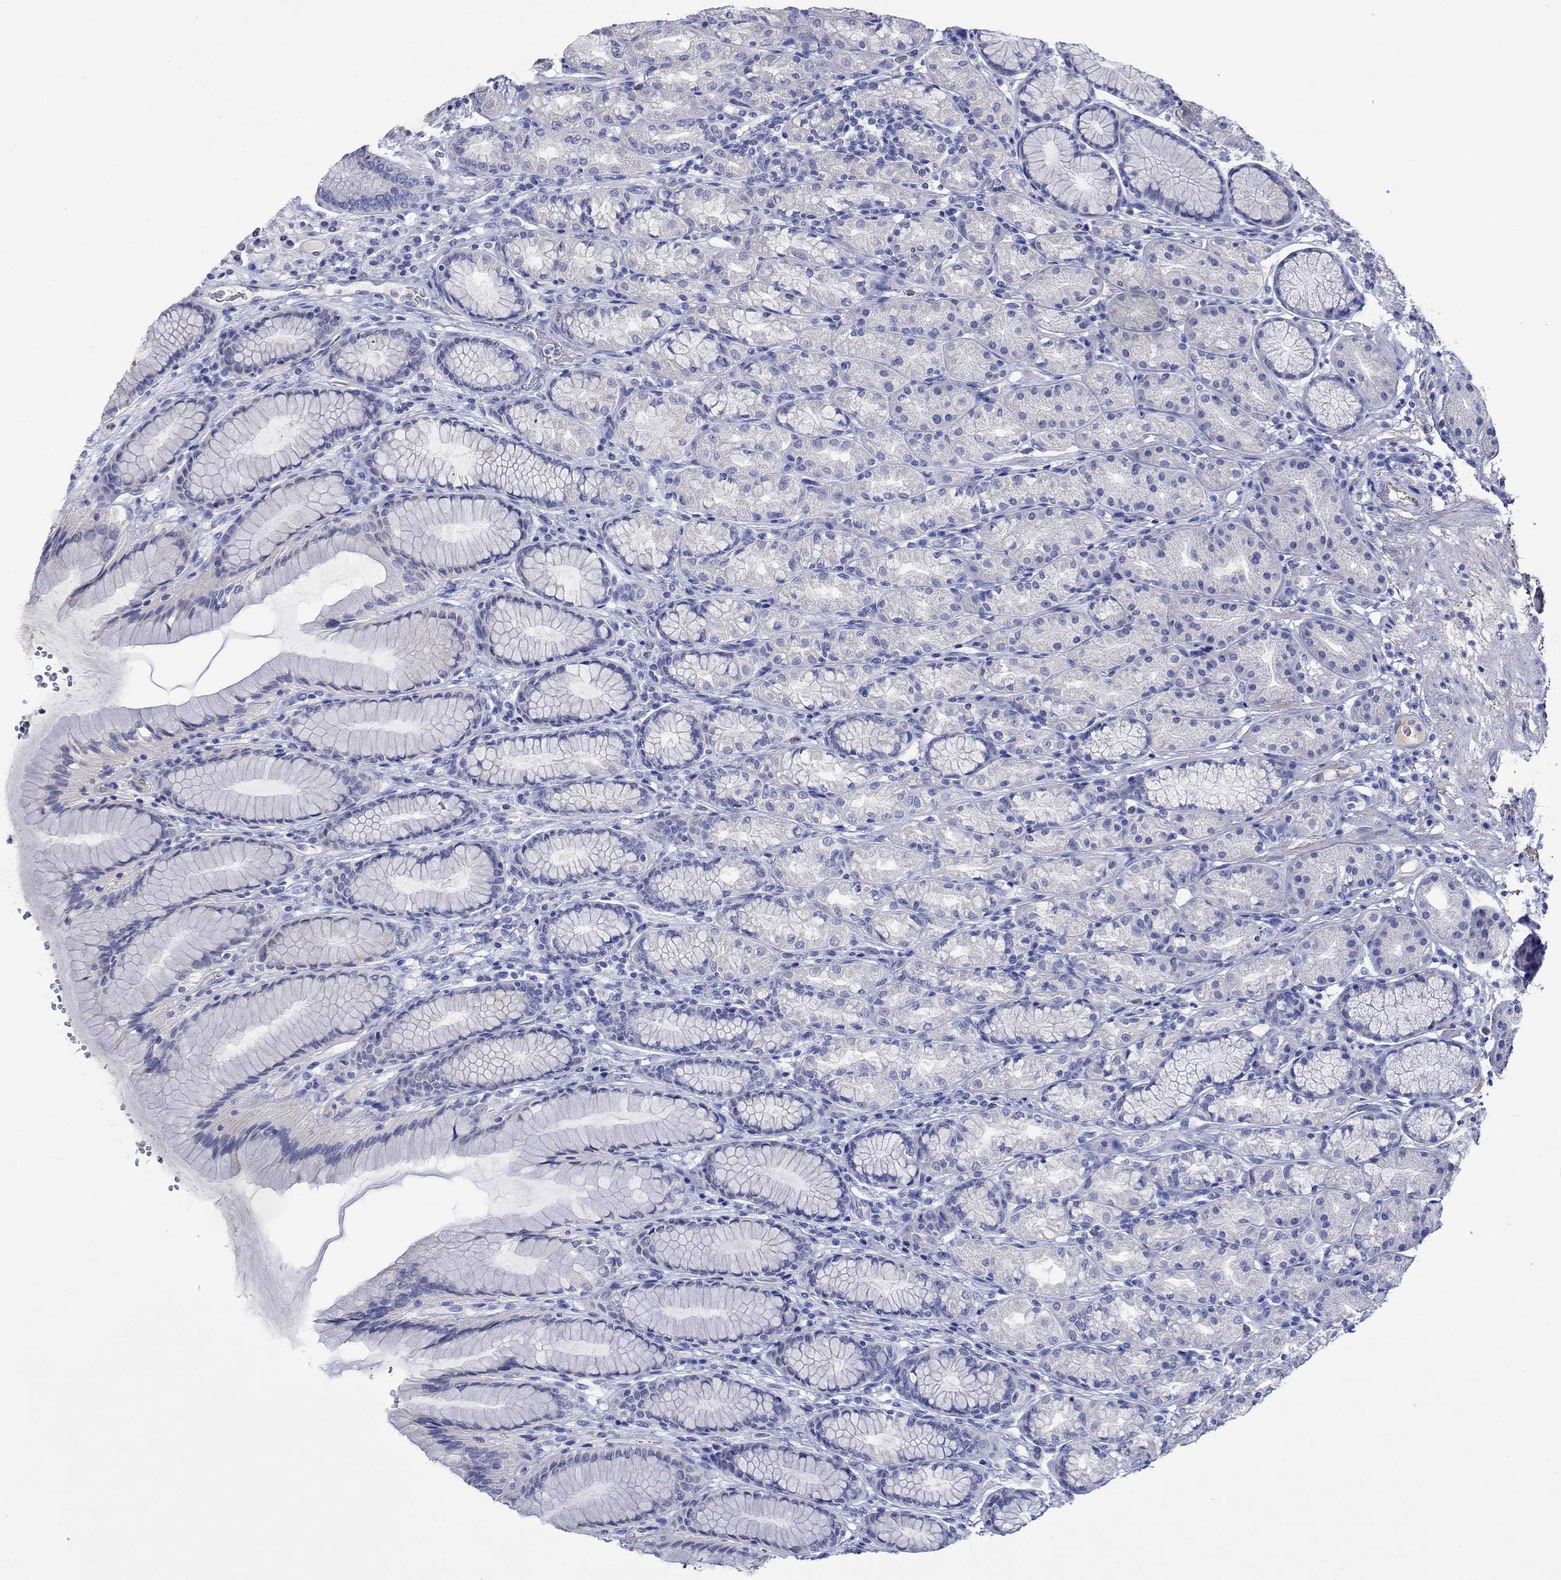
{"staining": {"intensity": "weak", "quantity": "<25%", "location": "cytoplasmic/membranous"}, "tissue": "stomach", "cell_type": "Glandular cells", "image_type": "normal", "snomed": [{"axis": "morphology", "description": "Normal tissue, NOS"}, {"axis": "morphology", "description": "Adenocarcinoma, NOS"}, {"axis": "topography", "description": "Stomach"}], "caption": "A histopathology image of stomach stained for a protein displays no brown staining in glandular cells. (Stains: DAB (3,3'-diaminobenzidine) immunohistochemistry (IHC) with hematoxylin counter stain, Microscopy: brightfield microscopy at high magnification).", "gene": "KLHL35", "patient": {"sex": "female", "age": 79}}